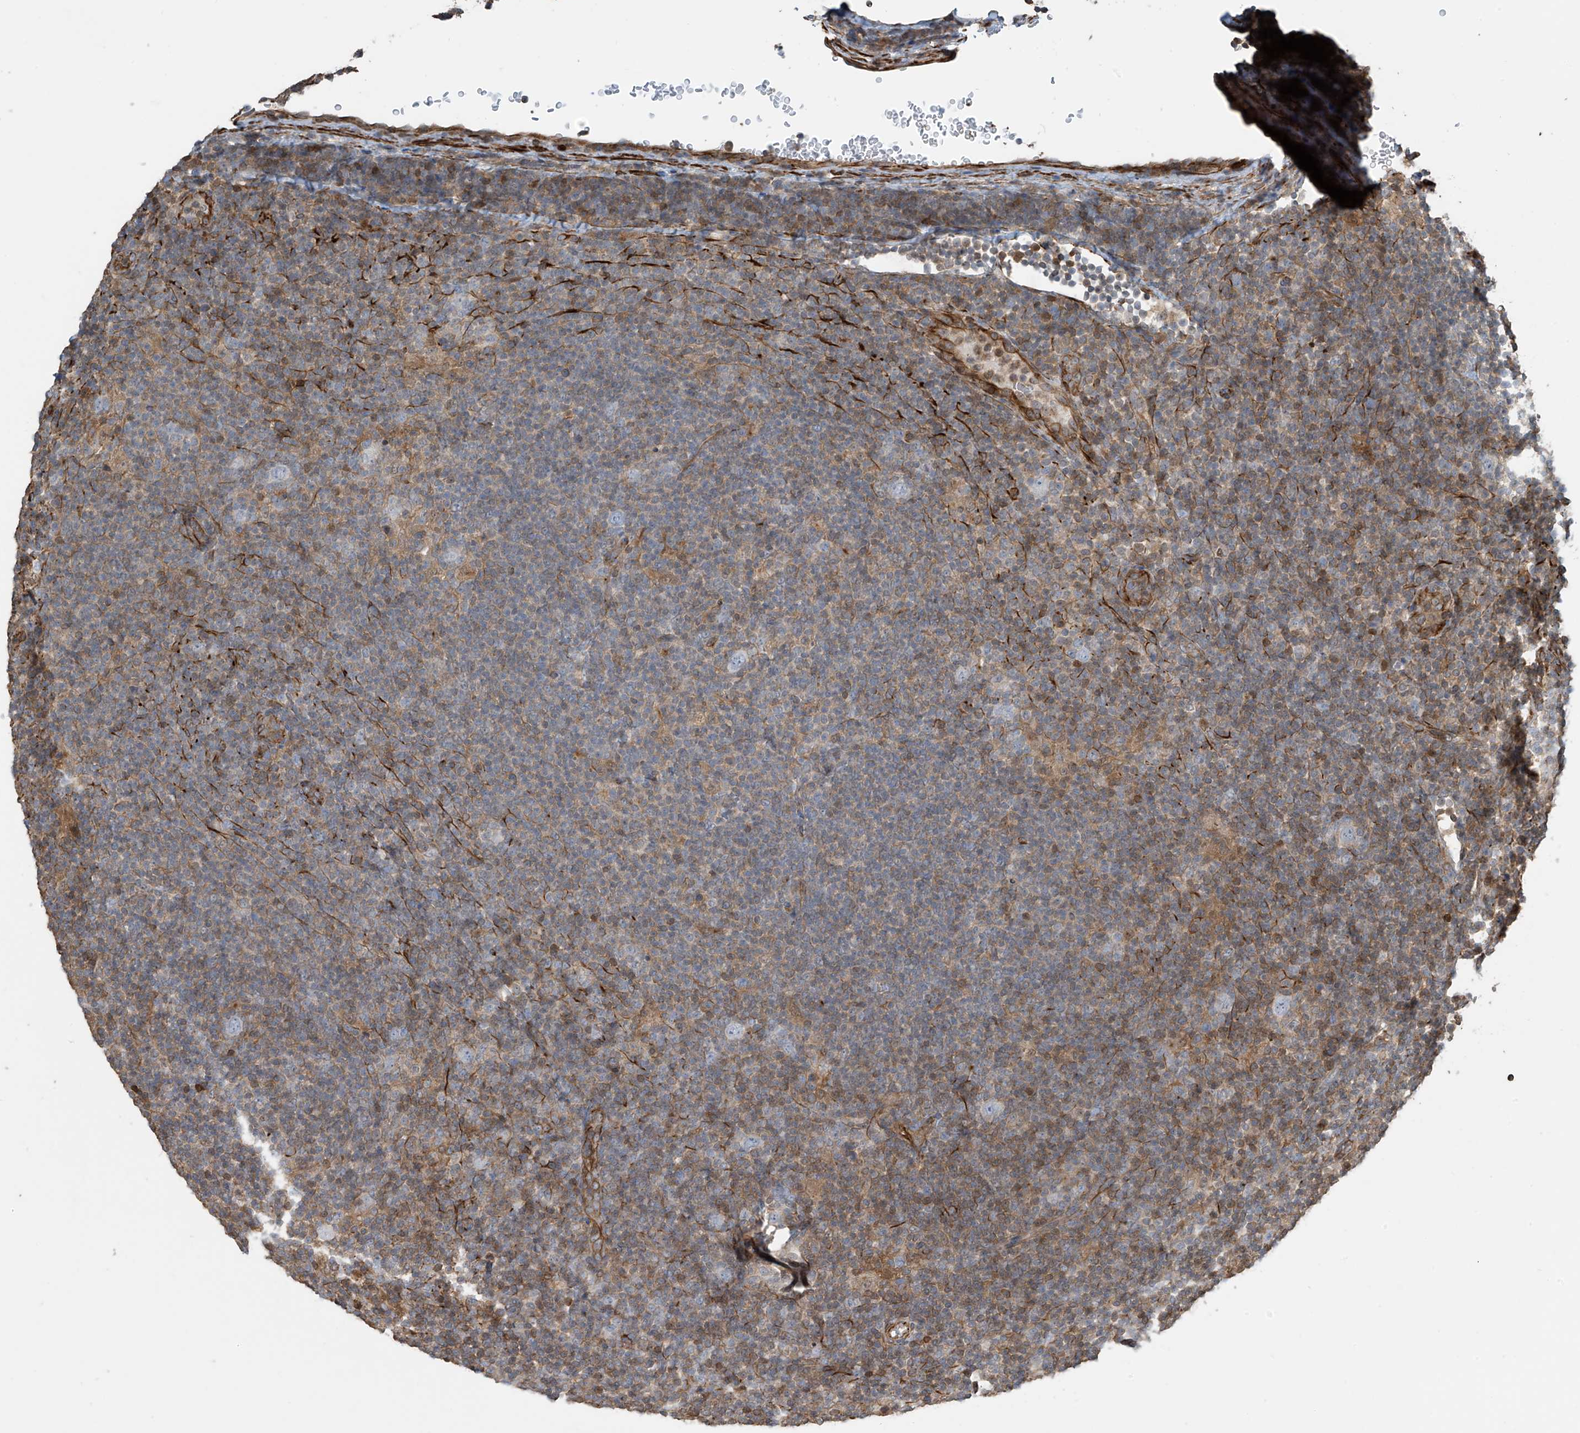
{"staining": {"intensity": "negative", "quantity": "none", "location": "none"}, "tissue": "lymphoma", "cell_type": "Tumor cells", "image_type": "cancer", "snomed": [{"axis": "morphology", "description": "Hodgkin's disease, NOS"}, {"axis": "topography", "description": "Lymph node"}], "caption": "This is a image of immunohistochemistry (IHC) staining of Hodgkin's disease, which shows no positivity in tumor cells.", "gene": "SH3BGRL3", "patient": {"sex": "female", "age": 57}}